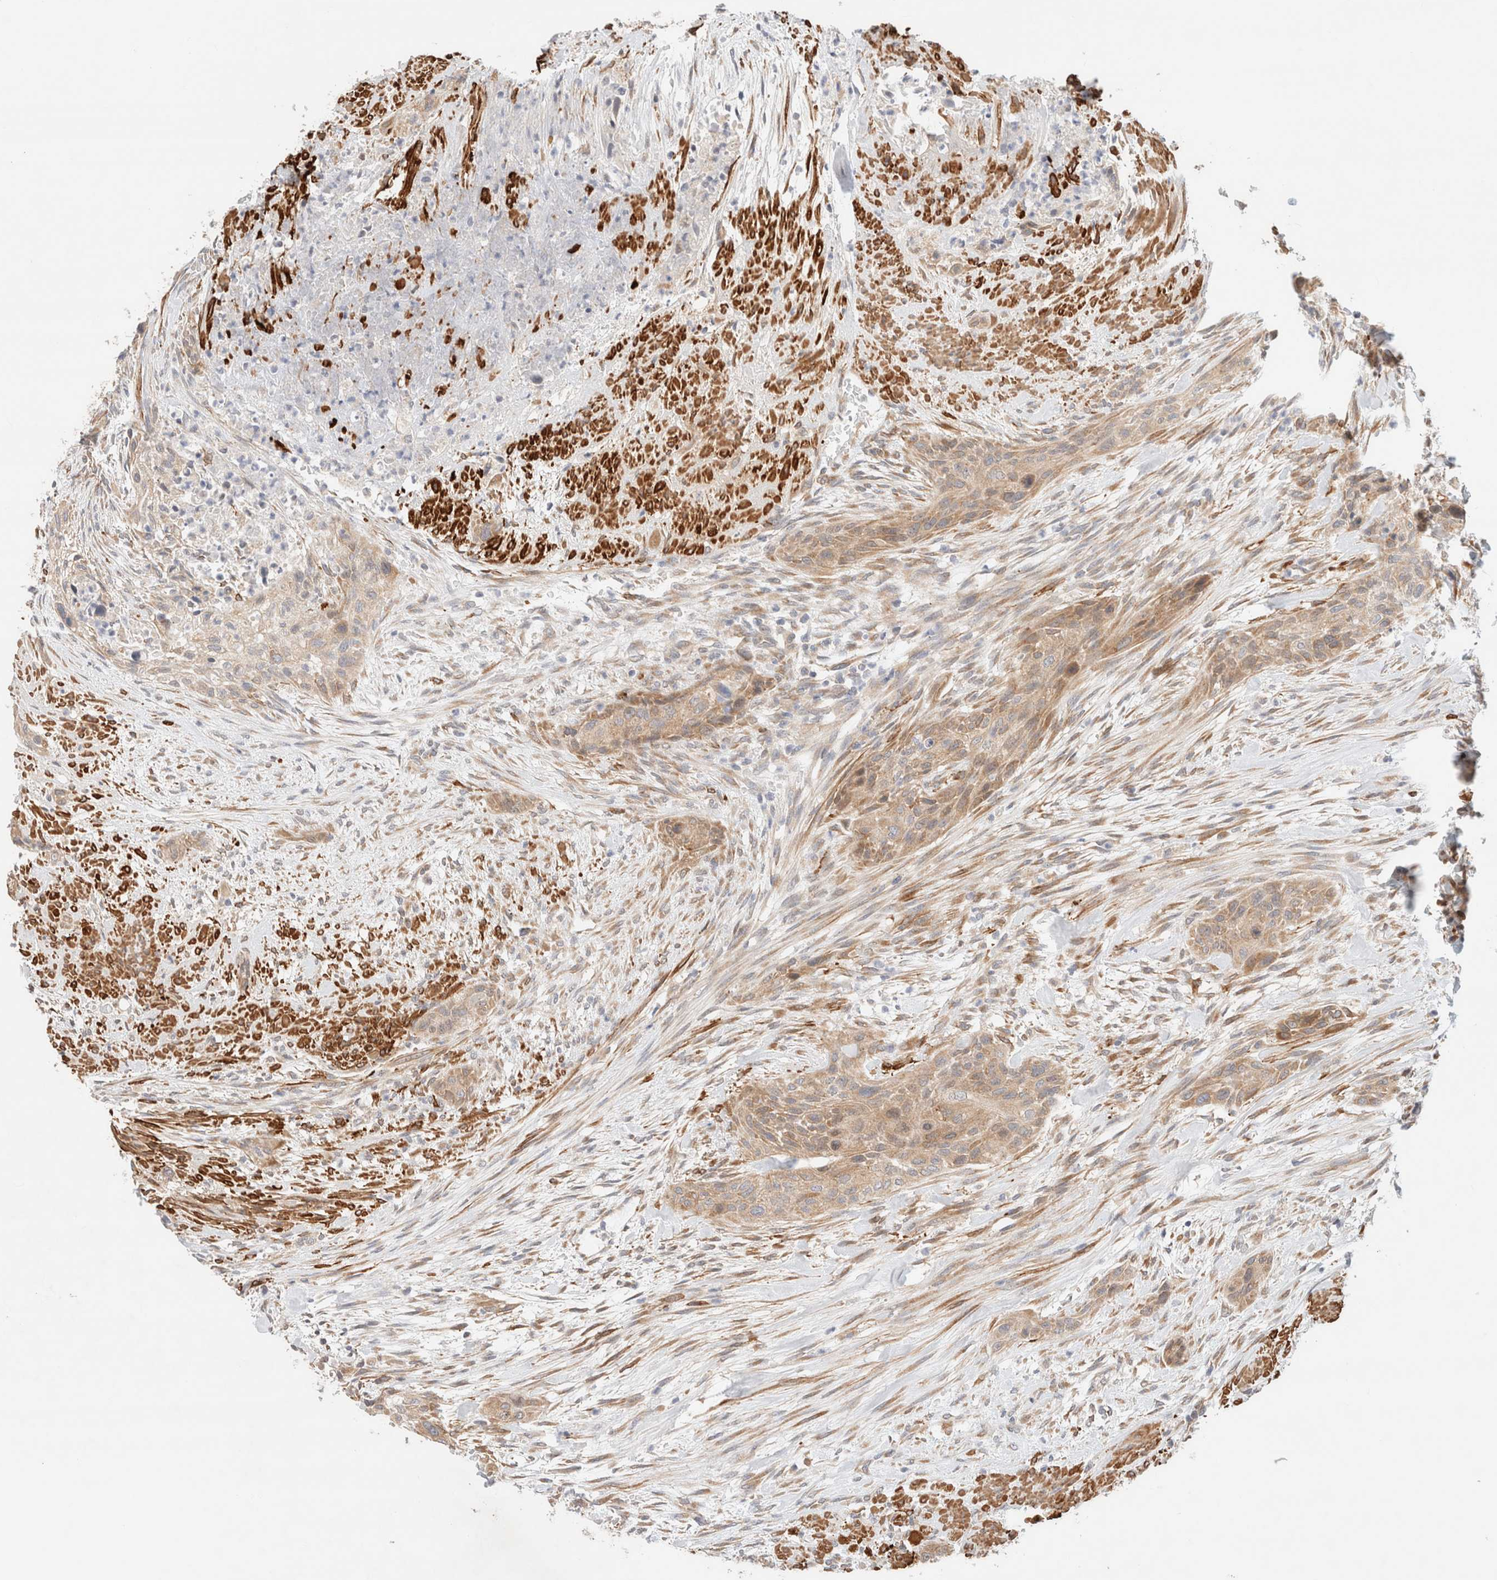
{"staining": {"intensity": "moderate", "quantity": ">75%", "location": "cytoplasmic/membranous"}, "tissue": "urothelial cancer", "cell_type": "Tumor cells", "image_type": "cancer", "snomed": [{"axis": "morphology", "description": "Urothelial carcinoma, High grade"}, {"axis": "topography", "description": "Urinary bladder"}], "caption": "Immunohistochemical staining of human urothelial carcinoma (high-grade) displays medium levels of moderate cytoplasmic/membranous expression in approximately >75% of tumor cells. (DAB IHC with brightfield microscopy, high magnification).", "gene": "RRP15", "patient": {"sex": "male", "age": 35}}